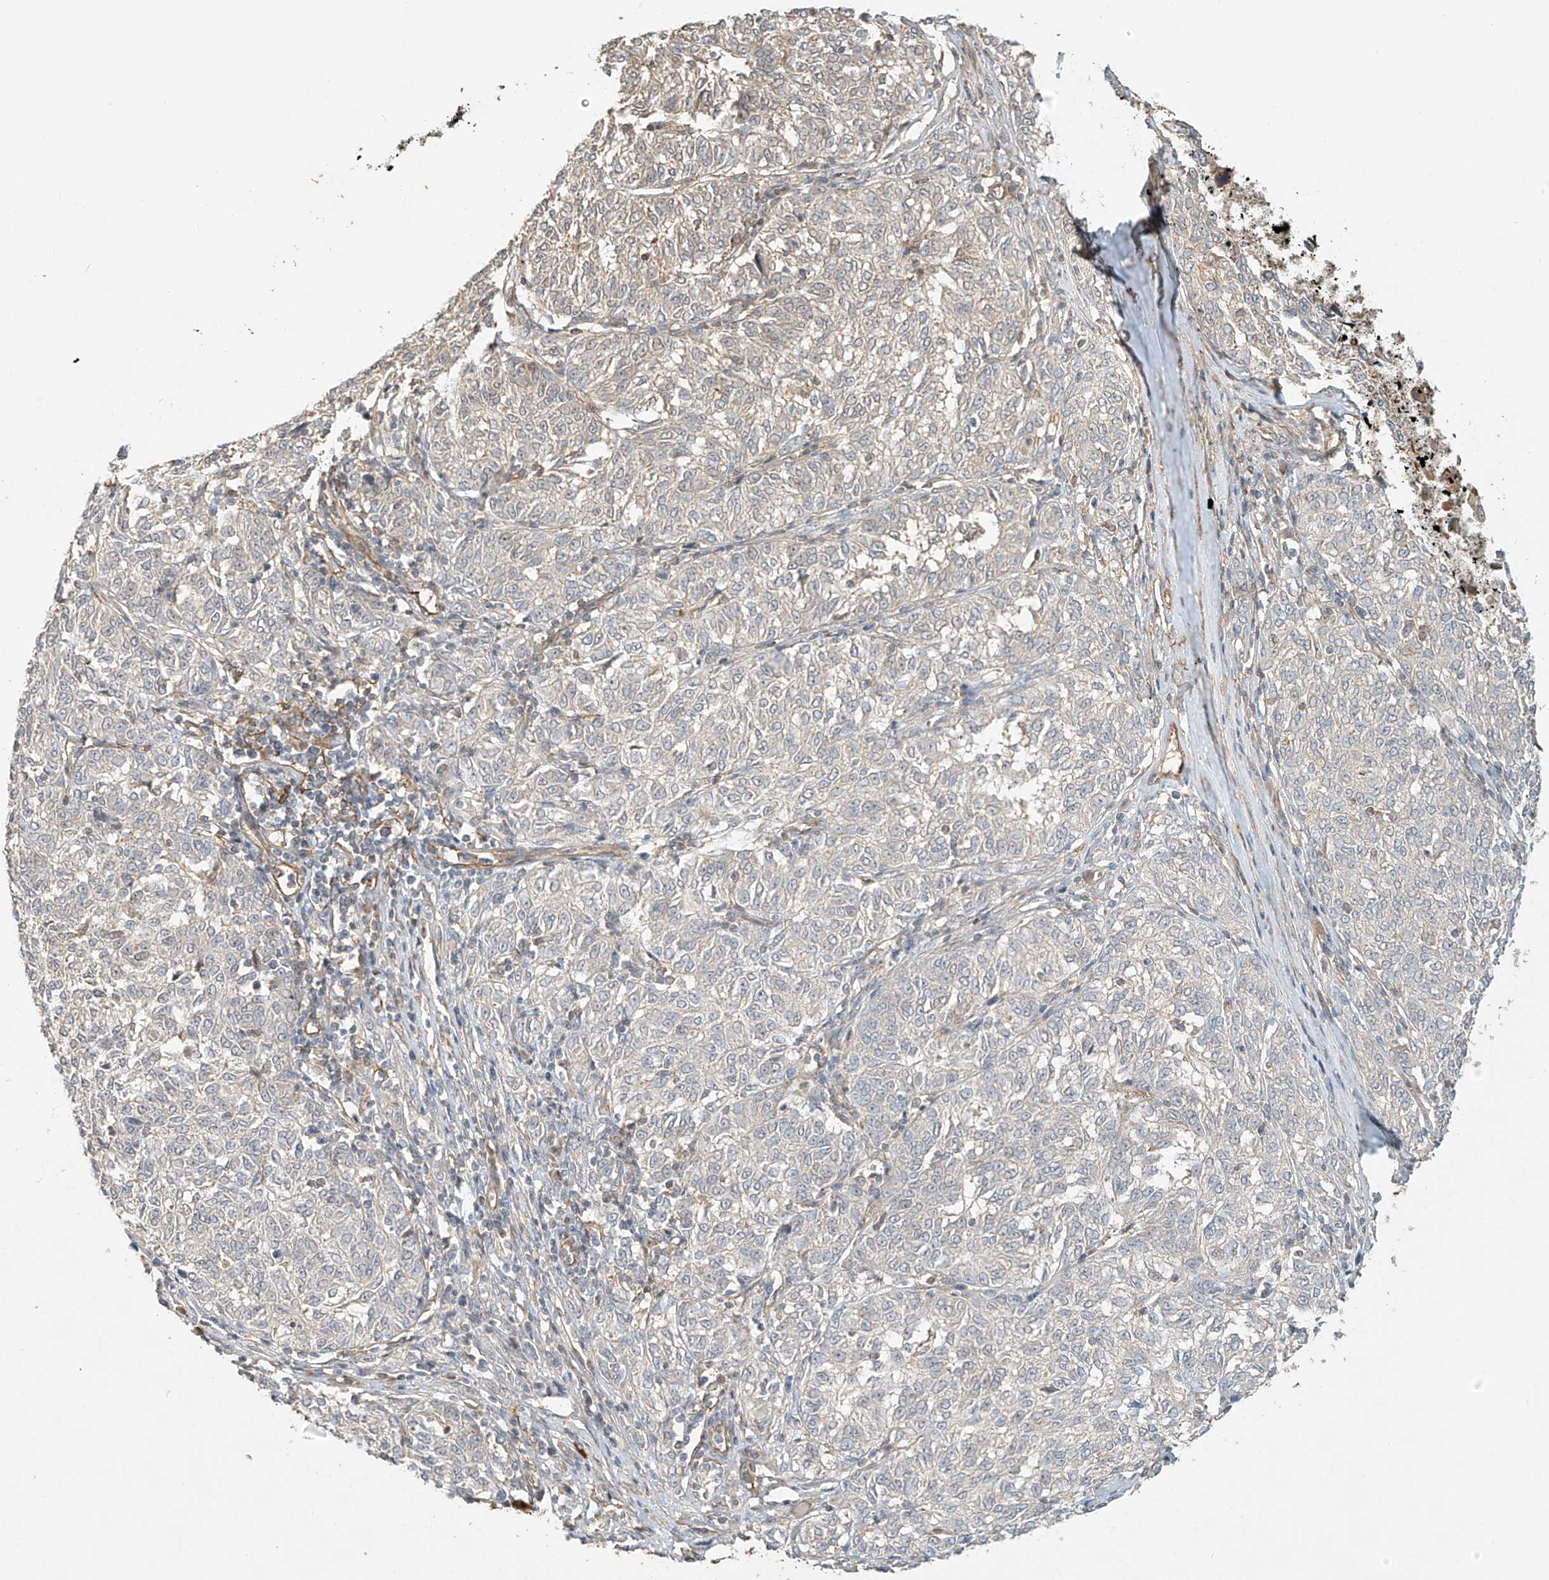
{"staining": {"intensity": "negative", "quantity": "none", "location": "none"}, "tissue": "melanoma", "cell_type": "Tumor cells", "image_type": "cancer", "snomed": [{"axis": "morphology", "description": "Malignant melanoma, NOS"}, {"axis": "topography", "description": "Skin"}], "caption": "Tumor cells are negative for brown protein staining in melanoma. (Stains: DAB (3,3'-diaminobenzidine) immunohistochemistry with hematoxylin counter stain, Microscopy: brightfield microscopy at high magnification).", "gene": "CSMD3", "patient": {"sex": "female", "age": 72}}